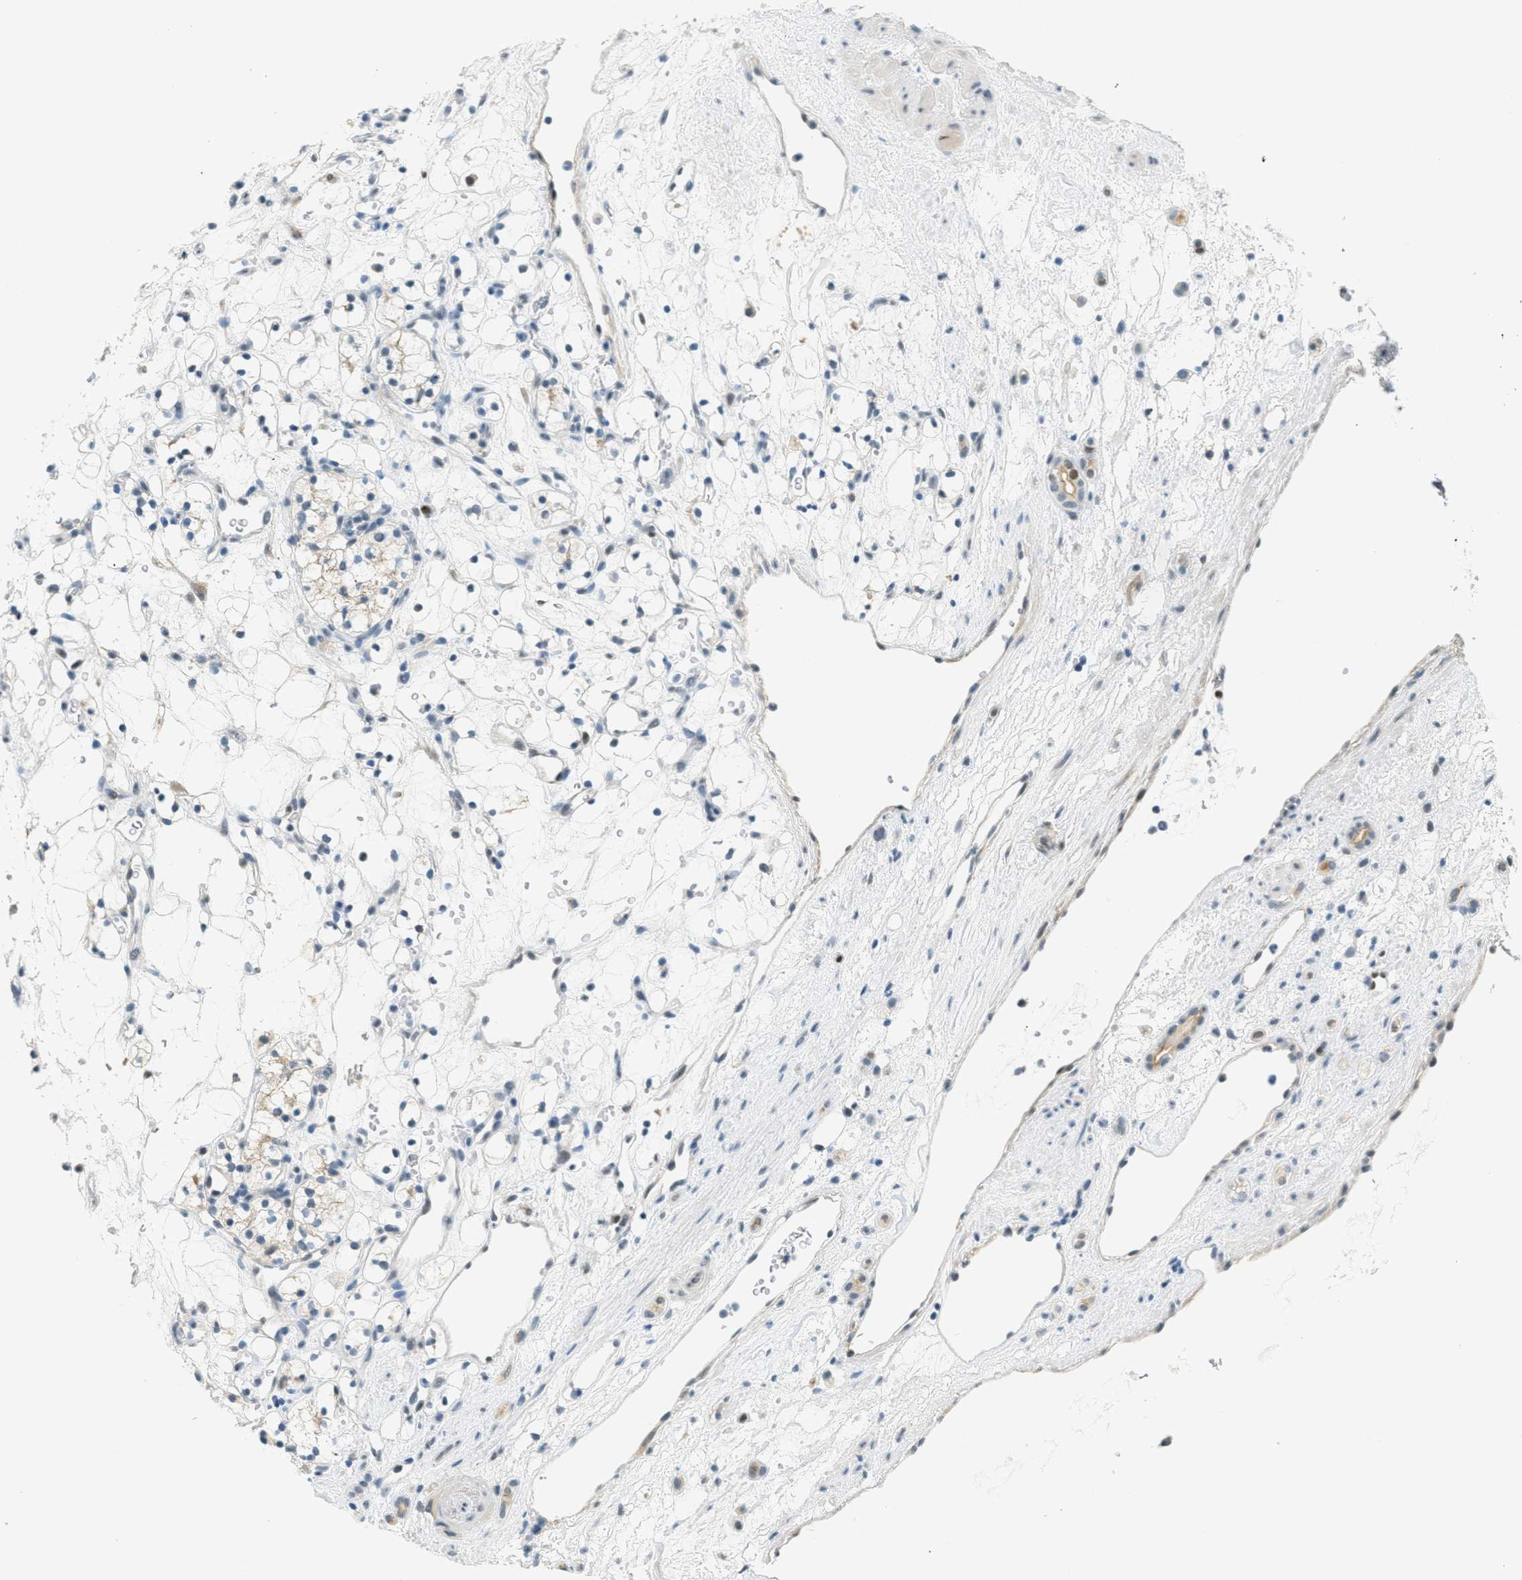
{"staining": {"intensity": "negative", "quantity": "none", "location": "none"}, "tissue": "renal cancer", "cell_type": "Tumor cells", "image_type": "cancer", "snomed": [{"axis": "morphology", "description": "Adenocarcinoma, NOS"}, {"axis": "topography", "description": "Kidney"}], "caption": "IHC image of human renal cancer (adenocarcinoma) stained for a protein (brown), which reveals no positivity in tumor cells.", "gene": "TCF3", "patient": {"sex": "female", "age": 60}}